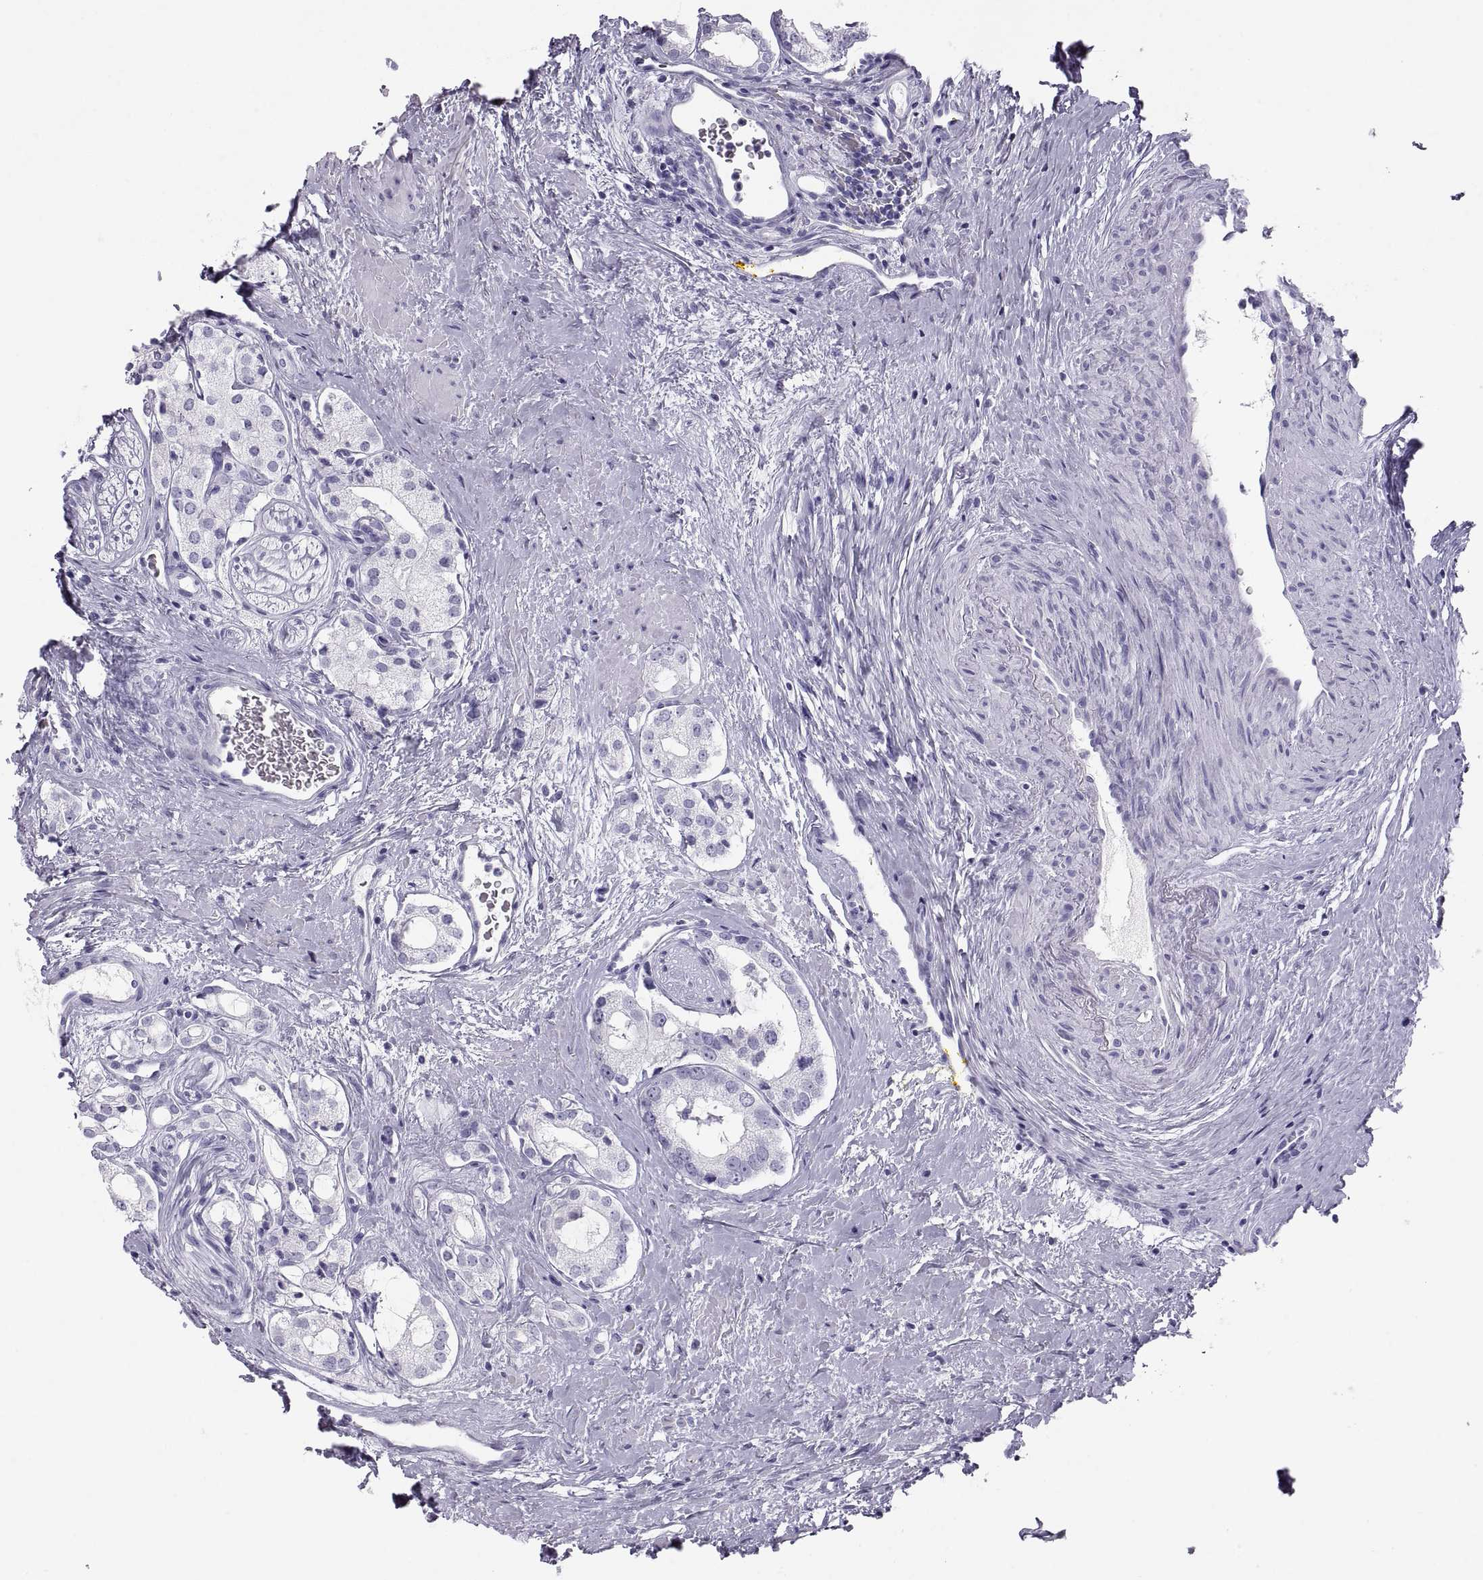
{"staining": {"intensity": "negative", "quantity": "none", "location": "none"}, "tissue": "prostate cancer", "cell_type": "Tumor cells", "image_type": "cancer", "snomed": [{"axis": "morphology", "description": "Adenocarcinoma, NOS"}, {"axis": "topography", "description": "Prostate"}], "caption": "Immunohistochemical staining of prostate cancer (adenocarcinoma) reveals no significant positivity in tumor cells.", "gene": "SEMG1", "patient": {"sex": "male", "age": 66}}